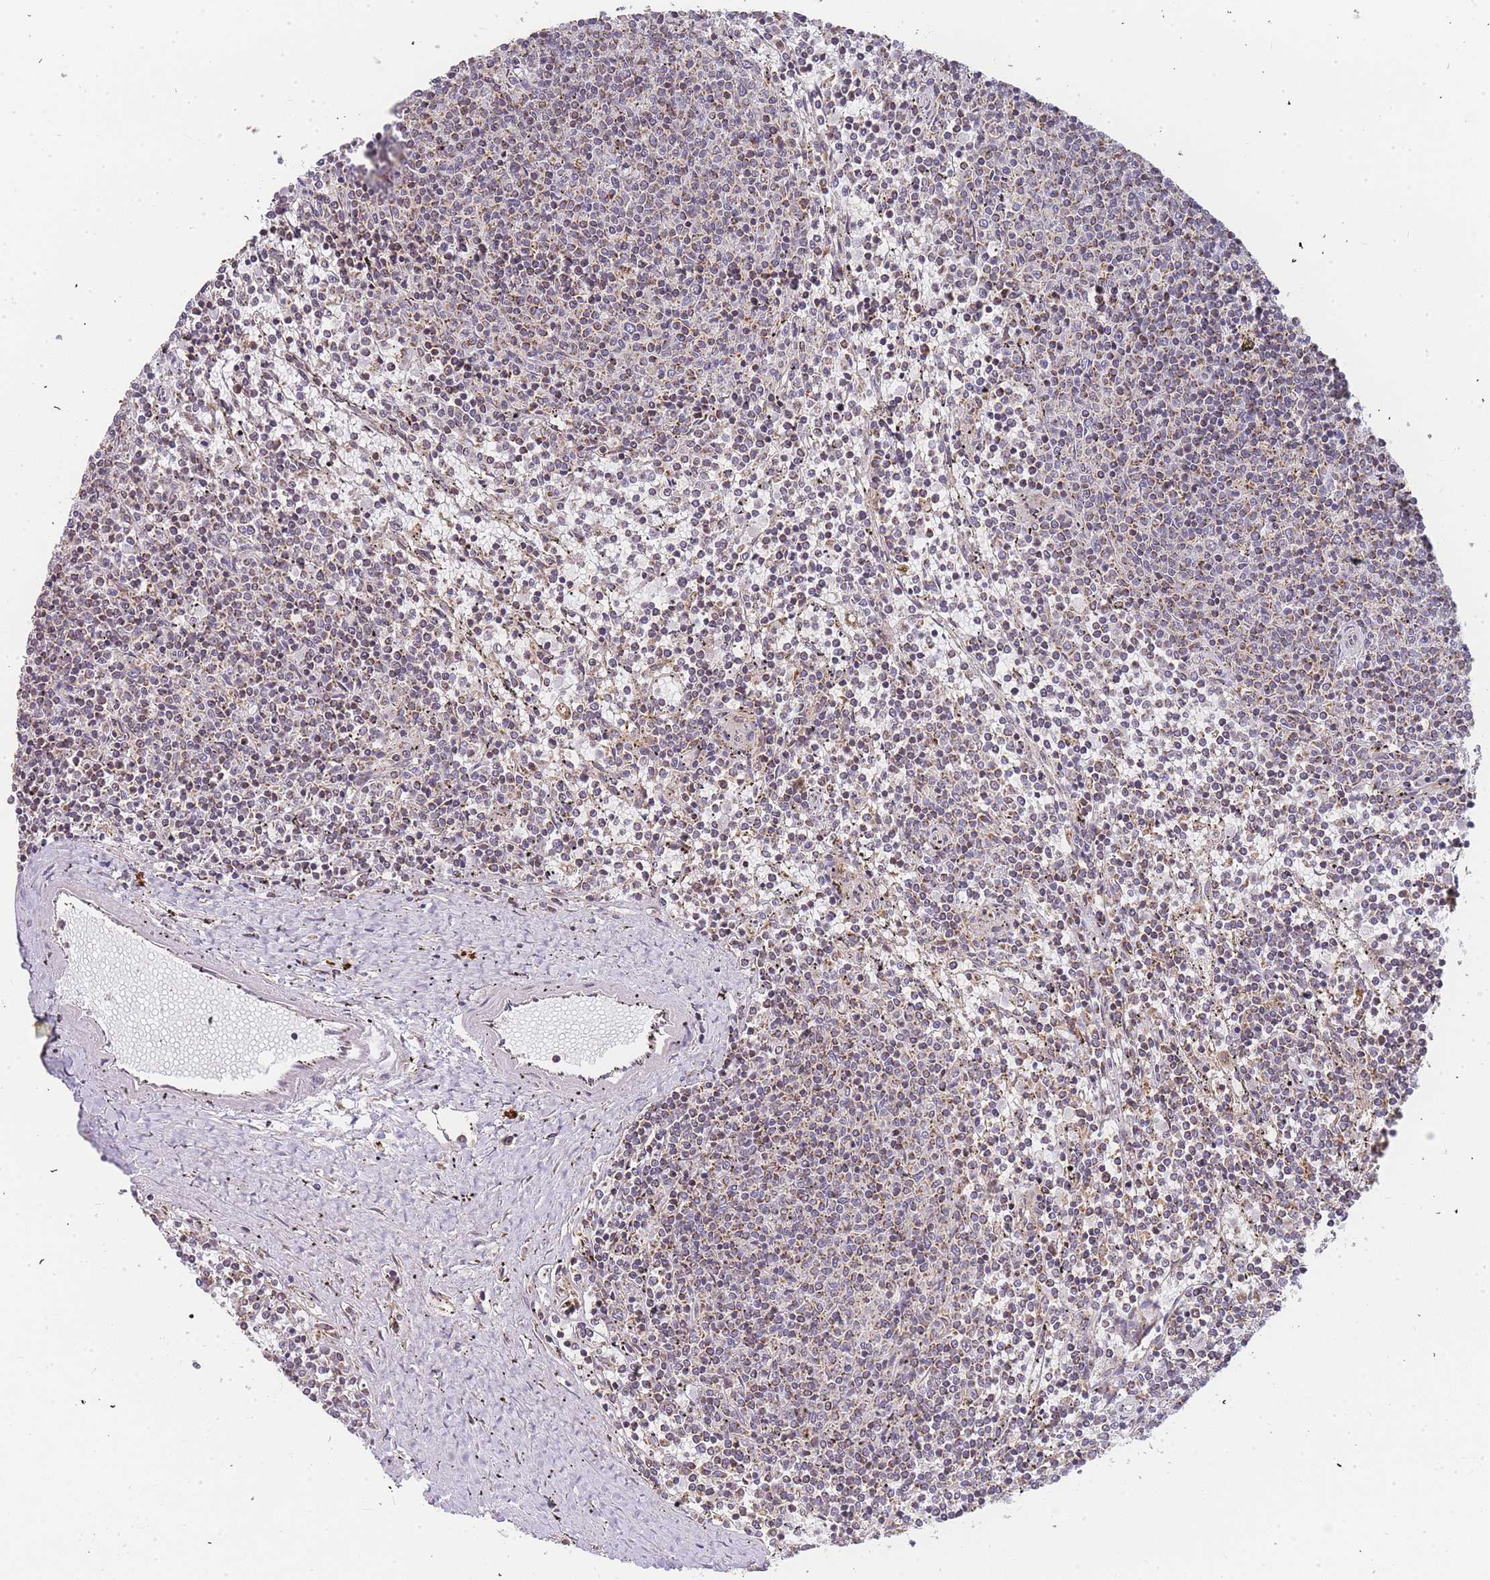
{"staining": {"intensity": "weak", "quantity": ">75%", "location": "cytoplasmic/membranous"}, "tissue": "lymphoma", "cell_type": "Tumor cells", "image_type": "cancer", "snomed": [{"axis": "morphology", "description": "Malignant lymphoma, non-Hodgkin's type, Low grade"}, {"axis": "topography", "description": "Spleen"}], "caption": "IHC staining of low-grade malignant lymphoma, non-Hodgkin's type, which displays low levels of weak cytoplasmic/membranous expression in about >75% of tumor cells indicating weak cytoplasmic/membranous protein positivity. The staining was performed using DAB (brown) for protein detection and nuclei were counterstained in hematoxylin (blue).", "gene": "ADCY9", "patient": {"sex": "female", "age": 50}}